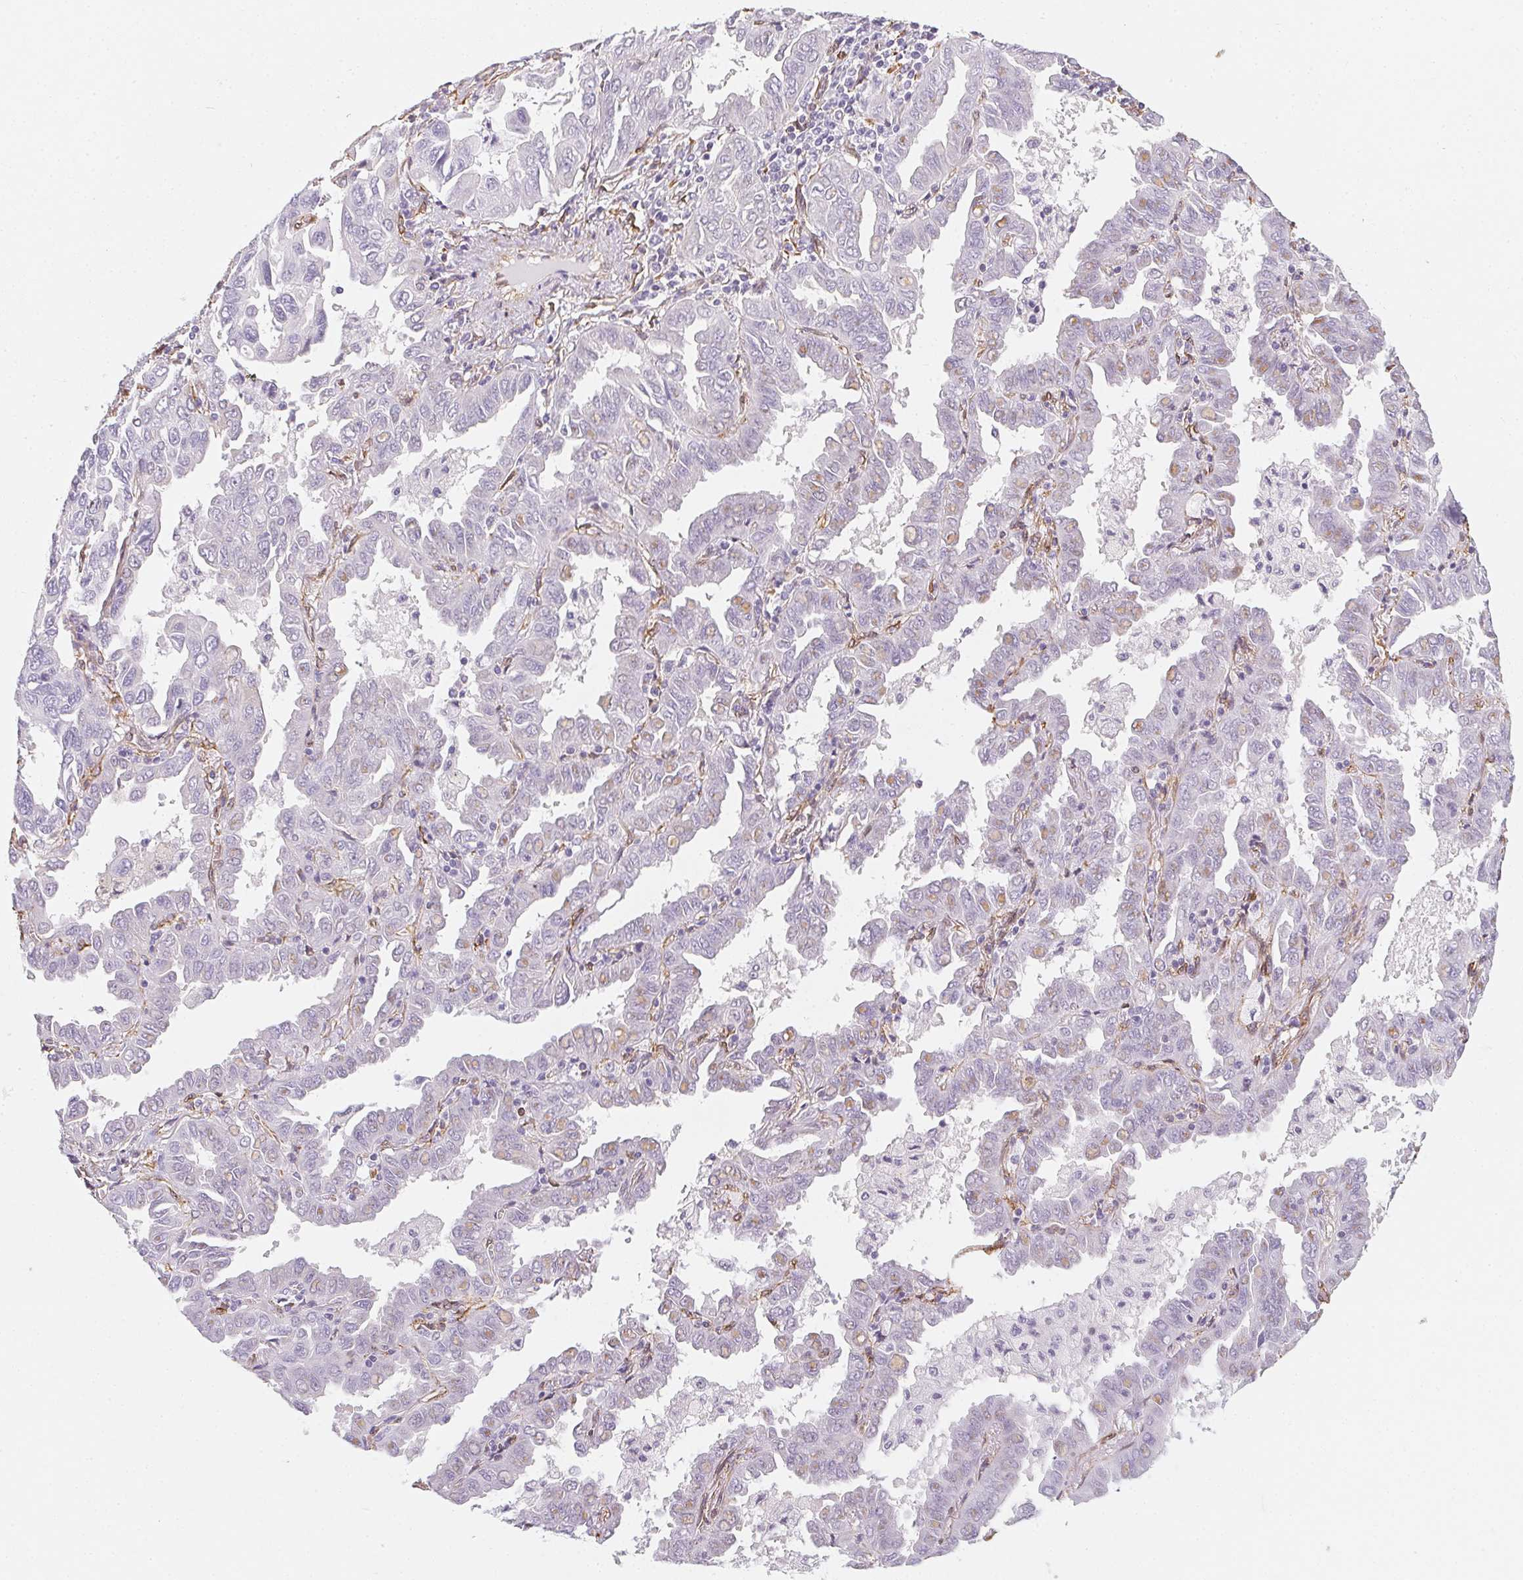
{"staining": {"intensity": "negative", "quantity": "none", "location": "none"}, "tissue": "lung cancer", "cell_type": "Tumor cells", "image_type": "cancer", "snomed": [{"axis": "morphology", "description": "Adenocarcinoma, NOS"}, {"axis": "topography", "description": "Lung"}], "caption": "Immunohistochemical staining of lung adenocarcinoma shows no significant staining in tumor cells. Nuclei are stained in blue.", "gene": "RSBN1", "patient": {"sex": "male", "age": 64}}